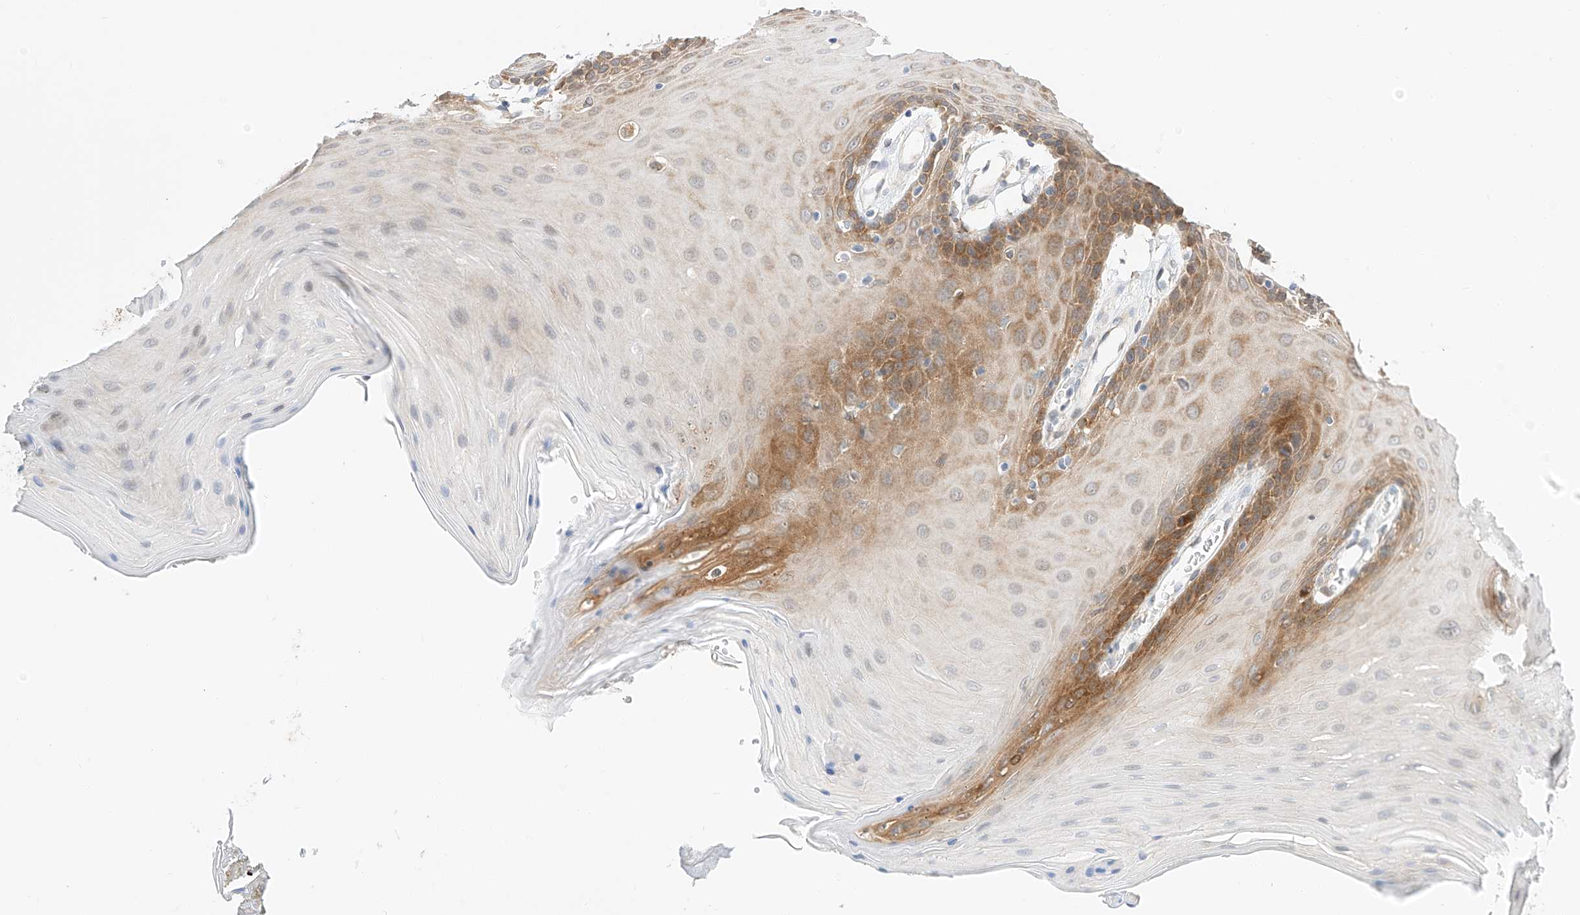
{"staining": {"intensity": "moderate", "quantity": "25%-75%", "location": "cytoplasmic/membranous"}, "tissue": "oral mucosa", "cell_type": "Squamous epithelial cells", "image_type": "normal", "snomed": [{"axis": "morphology", "description": "Normal tissue, NOS"}, {"axis": "morphology", "description": "Squamous cell carcinoma, NOS"}, {"axis": "topography", "description": "Skeletal muscle"}, {"axis": "topography", "description": "Oral tissue"}, {"axis": "topography", "description": "Salivary gland"}, {"axis": "topography", "description": "Head-Neck"}], "caption": "Brown immunohistochemical staining in benign human oral mucosa demonstrates moderate cytoplasmic/membranous staining in about 25%-75% of squamous epithelial cells. The staining is performed using DAB (3,3'-diaminobenzidine) brown chromogen to label protein expression. The nuclei are counter-stained blue using hematoxylin.", "gene": "CARMIL1", "patient": {"sex": "male", "age": 54}}